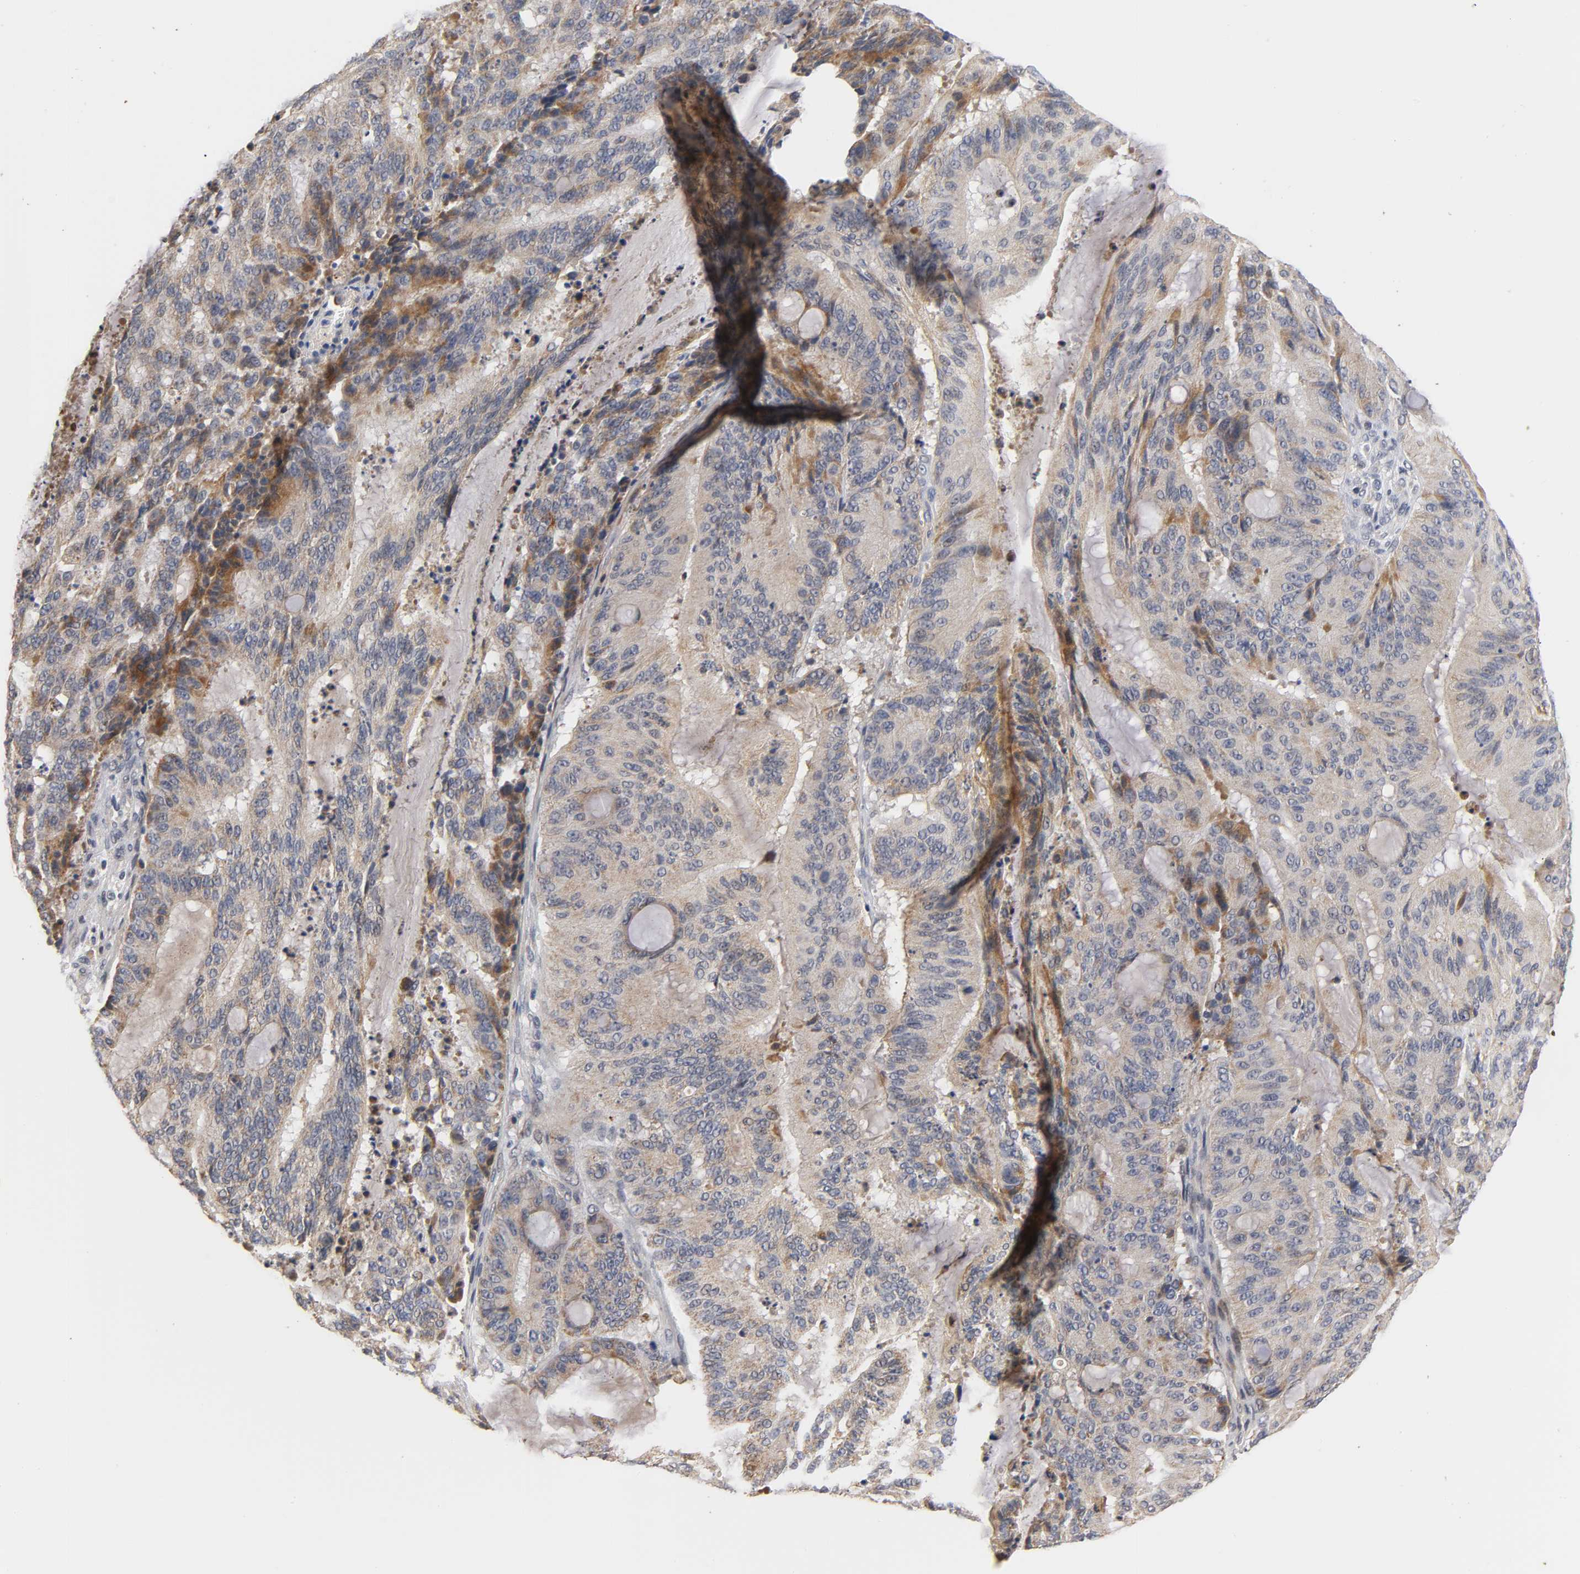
{"staining": {"intensity": "moderate", "quantity": ">75%", "location": "cytoplasmic/membranous"}, "tissue": "liver cancer", "cell_type": "Tumor cells", "image_type": "cancer", "snomed": [{"axis": "morphology", "description": "Cholangiocarcinoma"}, {"axis": "topography", "description": "Liver"}], "caption": "Human liver cholangiocarcinoma stained for a protein (brown) shows moderate cytoplasmic/membranous positive staining in approximately >75% of tumor cells.", "gene": "GSTZ1", "patient": {"sex": "female", "age": 73}}